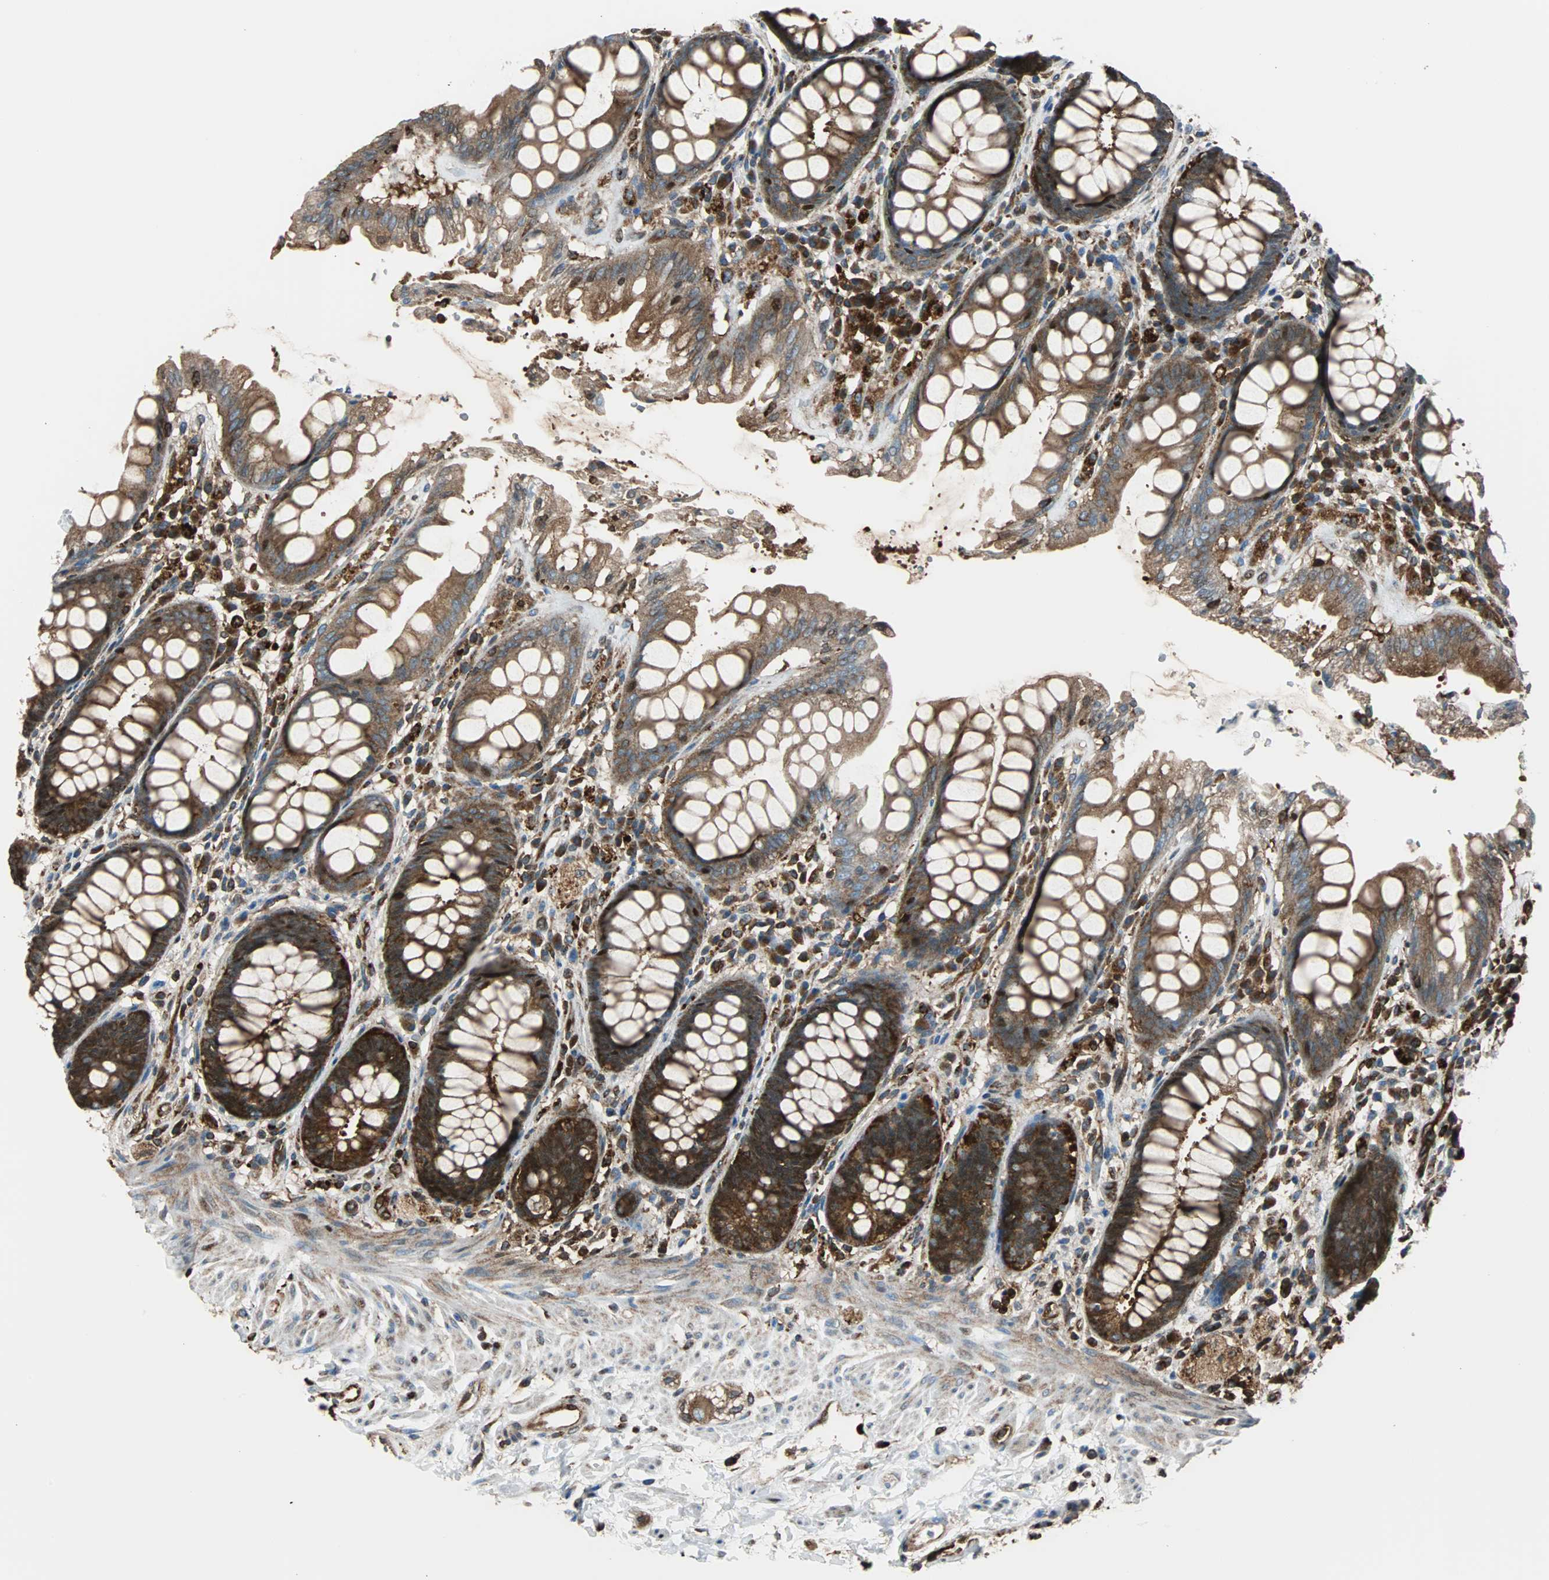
{"staining": {"intensity": "strong", "quantity": "25%-75%", "location": "cytoplasmic/membranous"}, "tissue": "rectum", "cell_type": "Glandular cells", "image_type": "normal", "snomed": [{"axis": "morphology", "description": "Normal tissue, NOS"}, {"axis": "topography", "description": "Rectum"}], "caption": "Strong cytoplasmic/membranous expression is seen in approximately 25%-75% of glandular cells in benign rectum. (Stains: DAB (3,3'-diaminobenzidine) in brown, nuclei in blue, Microscopy: brightfield microscopy at high magnification).", "gene": "RELA", "patient": {"sex": "female", "age": 46}}